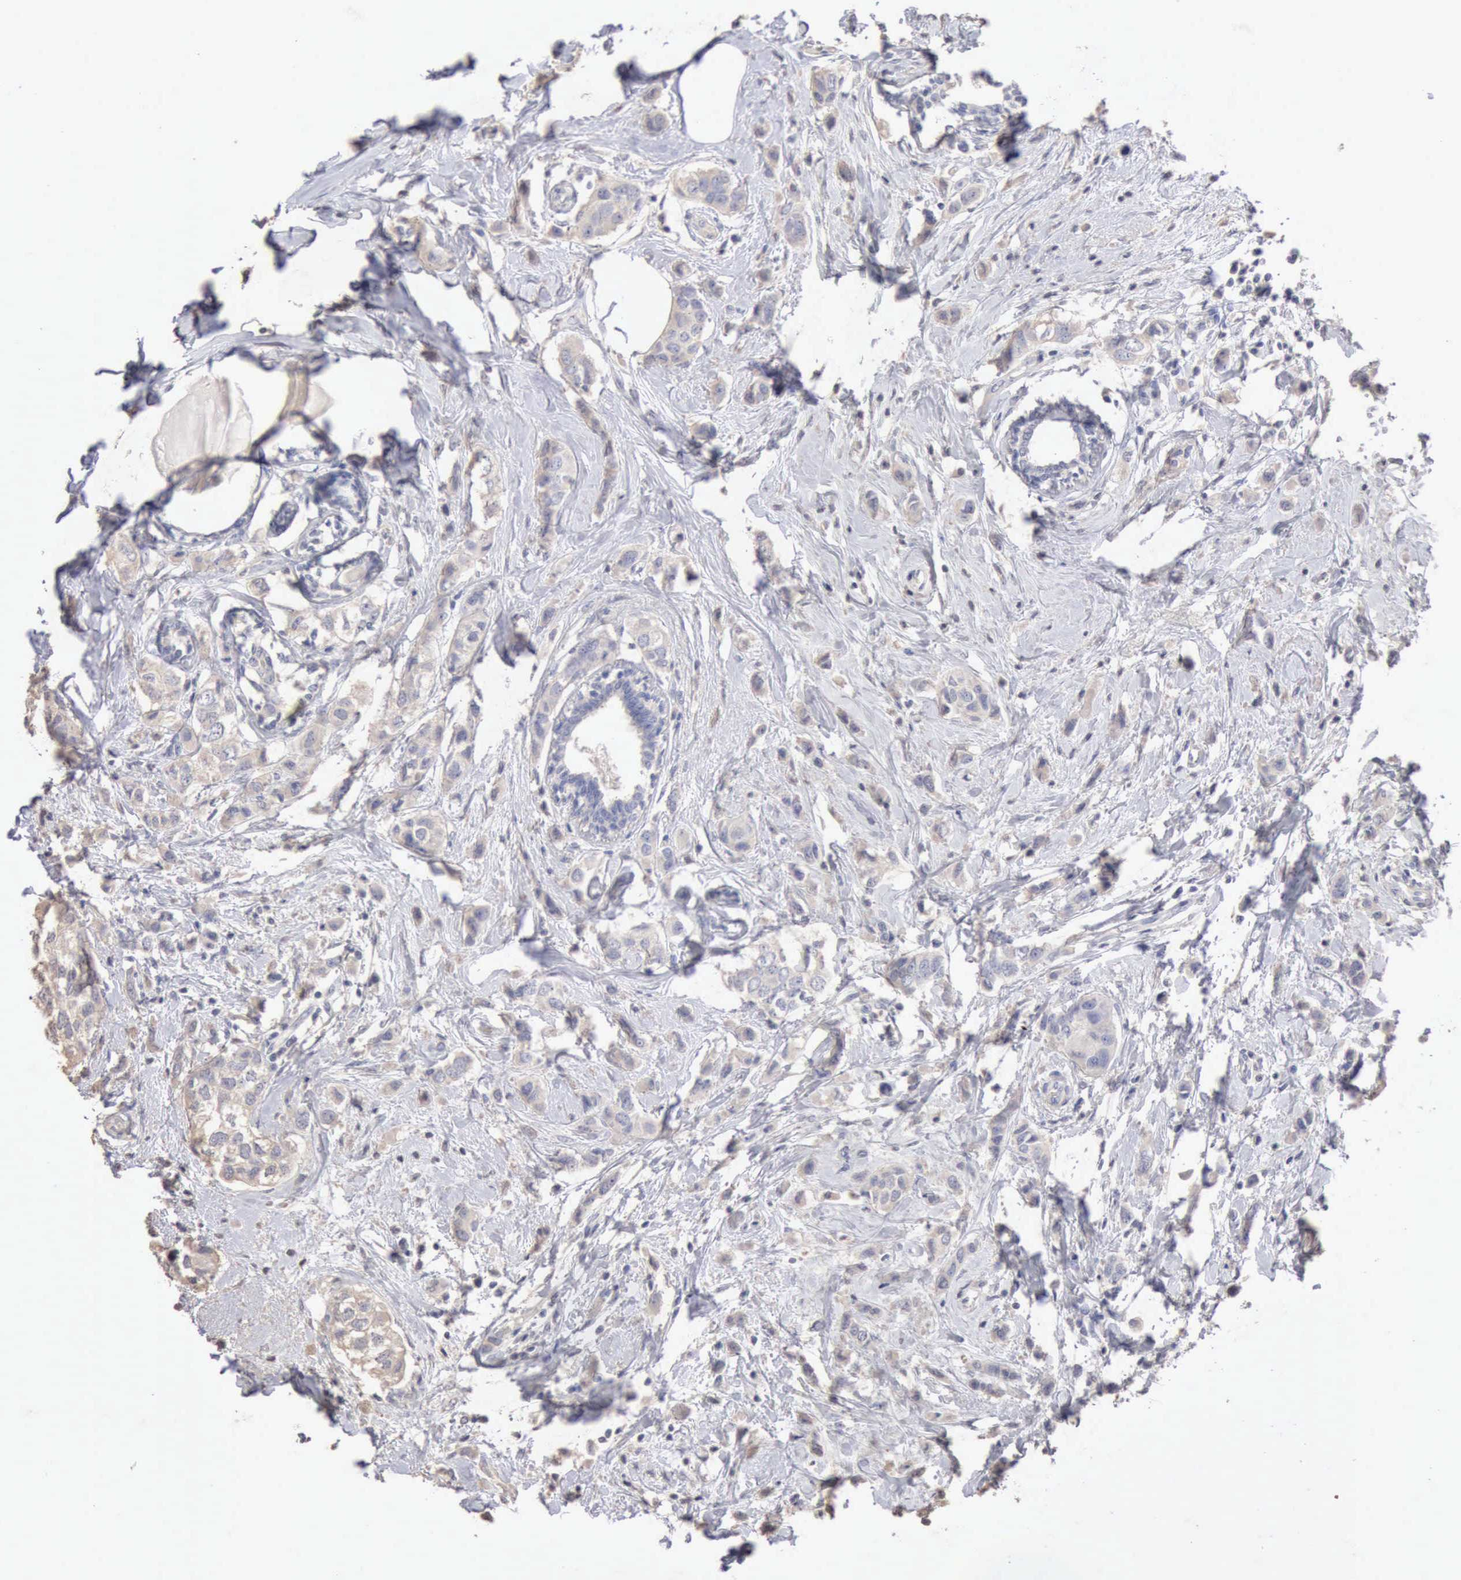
{"staining": {"intensity": "weak", "quantity": "25%-75%", "location": "cytoplasmic/membranous"}, "tissue": "breast cancer", "cell_type": "Tumor cells", "image_type": "cancer", "snomed": [{"axis": "morphology", "description": "Normal tissue, NOS"}, {"axis": "morphology", "description": "Duct carcinoma"}, {"axis": "topography", "description": "Breast"}], "caption": "Immunohistochemical staining of breast infiltrating ductal carcinoma shows low levels of weak cytoplasmic/membranous protein staining in approximately 25%-75% of tumor cells.", "gene": "KRT6B", "patient": {"sex": "female", "age": 50}}